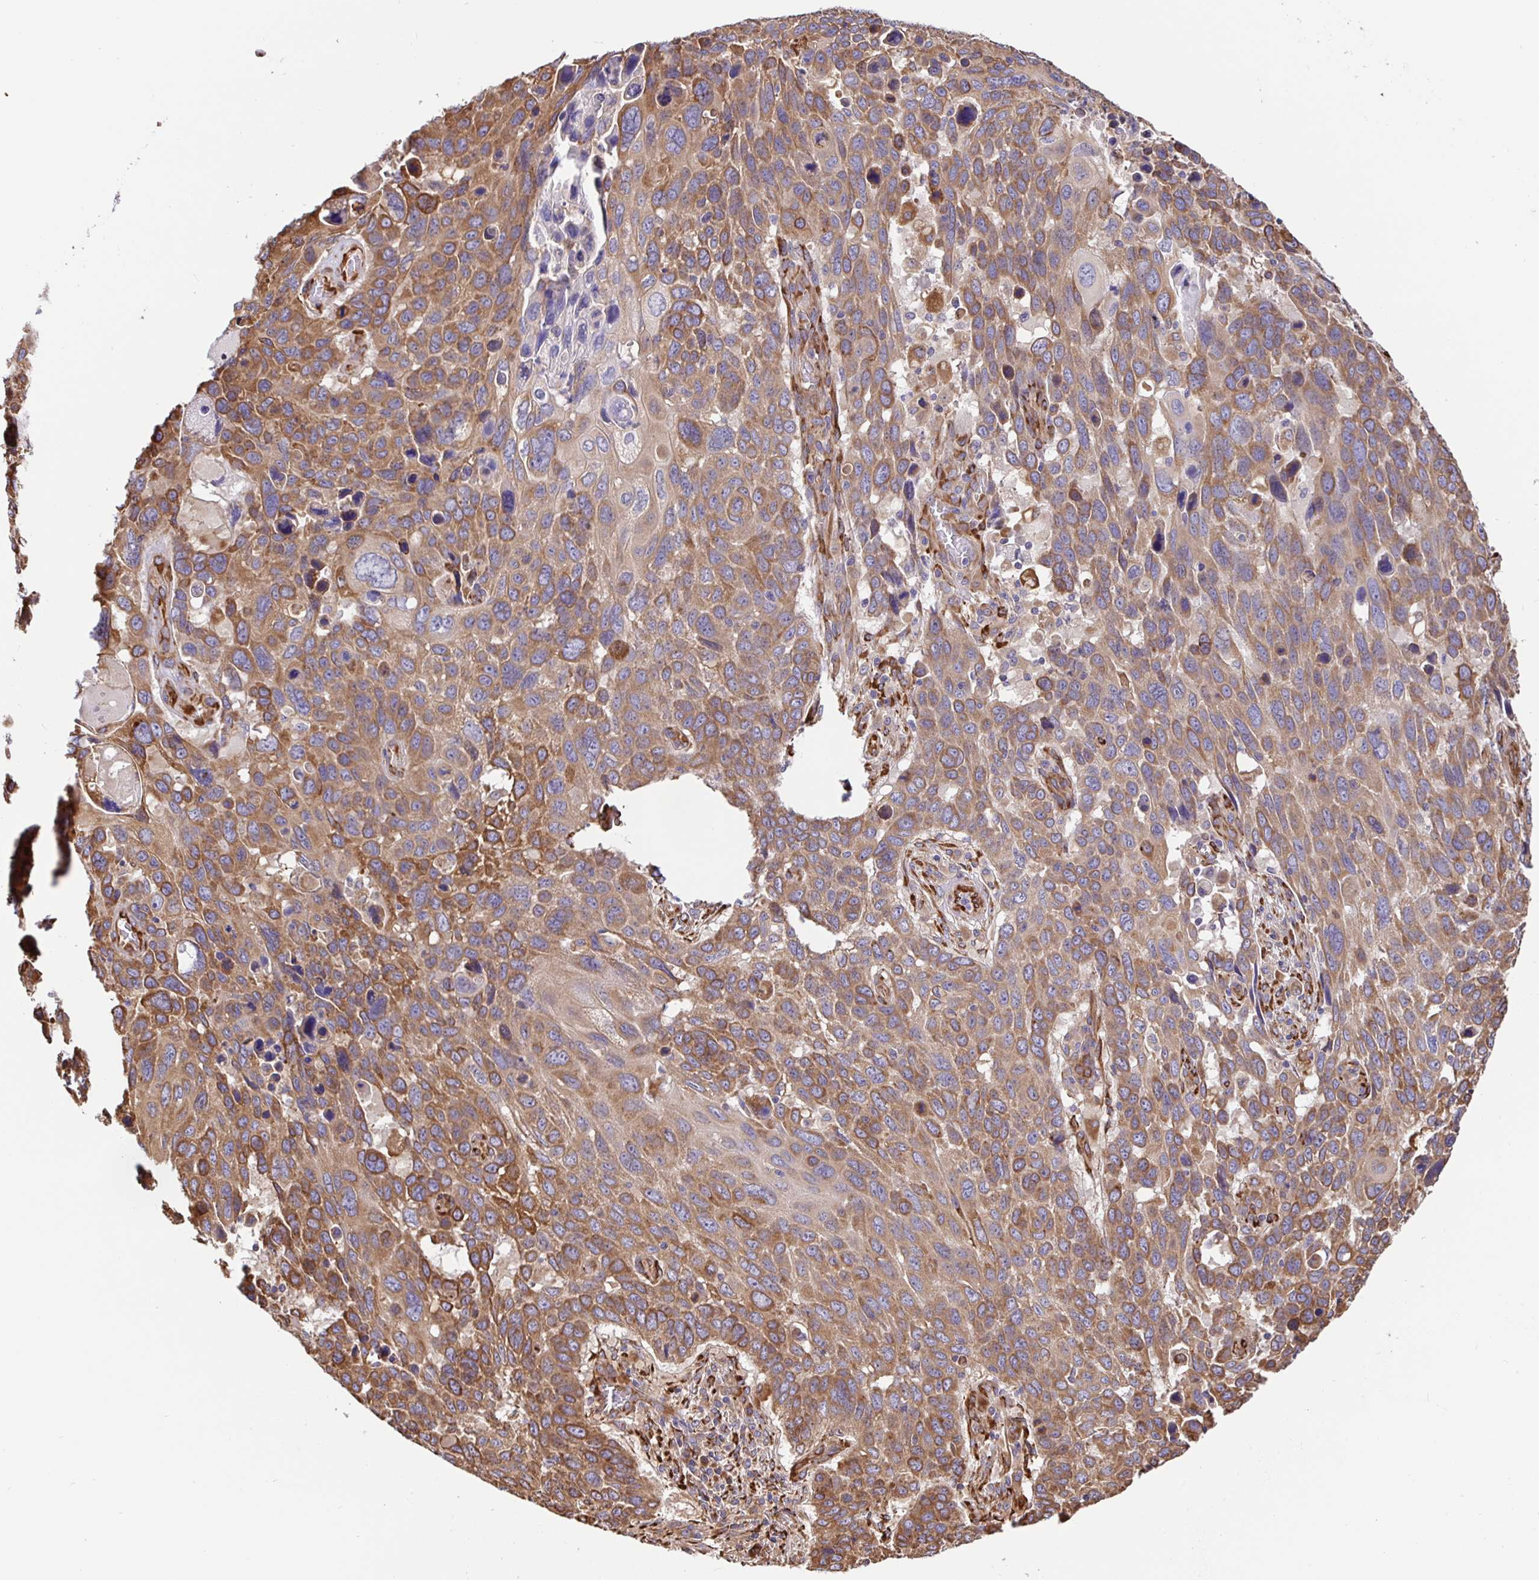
{"staining": {"intensity": "moderate", "quantity": ">75%", "location": "cytoplasmic/membranous"}, "tissue": "lung cancer", "cell_type": "Tumor cells", "image_type": "cancer", "snomed": [{"axis": "morphology", "description": "Squamous cell carcinoma, NOS"}, {"axis": "topography", "description": "Lung"}], "caption": "Human squamous cell carcinoma (lung) stained with a protein marker displays moderate staining in tumor cells.", "gene": "MAOA", "patient": {"sex": "male", "age": 68}}